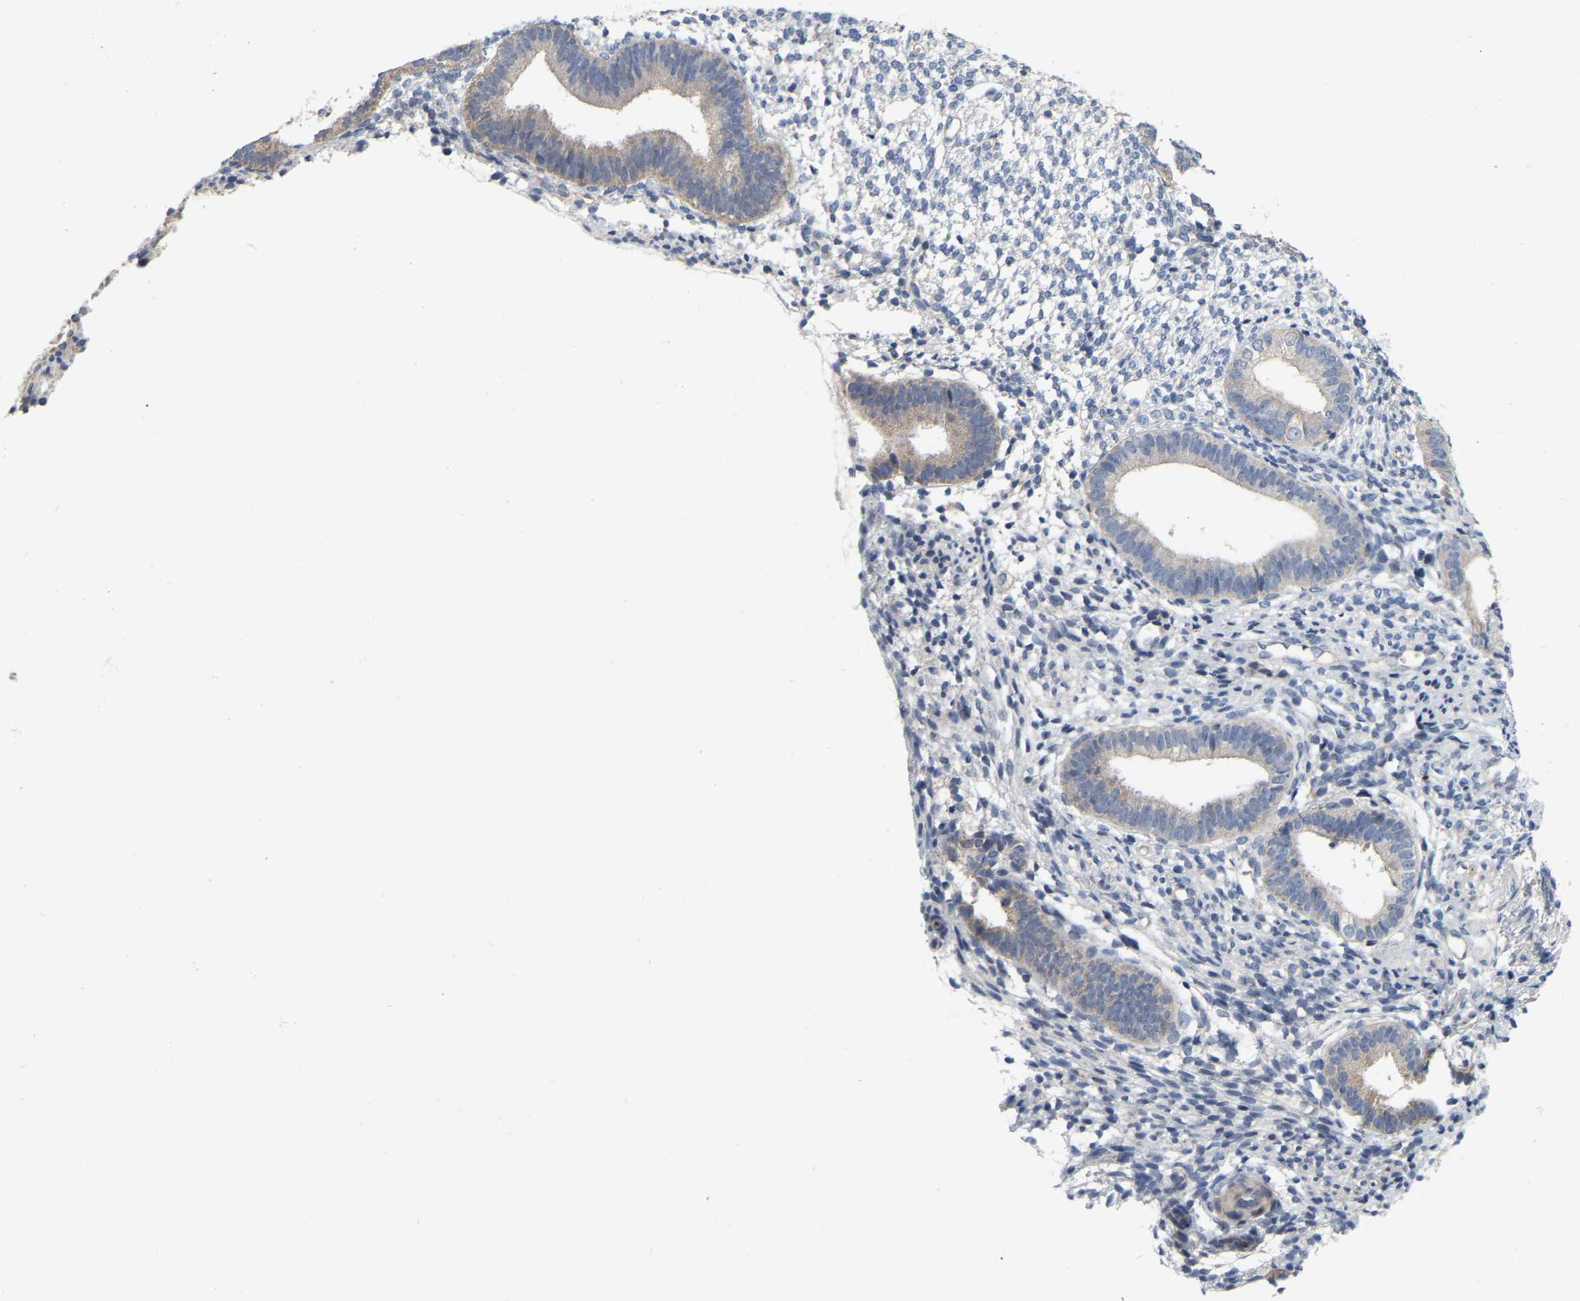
{"staining": {"intensity": "negative", "quantity": "none", "location": "none"}, "tissue": "endometrium", "cell_type": "Cells in endometrial stroma", "image_type": "normal", "snomed": [{"axis": "morphology", "description": "Normal tissue, NOS"}, {"axis": "topography", "description": "Endometrium"}], "caption": "This is an immunohistochemistry photomicrograph of benign human endometrium. There is no staining in cells in endometrial stroma.", "gene": "SSH1", "patient": {"sex": "female", "age": 46}}